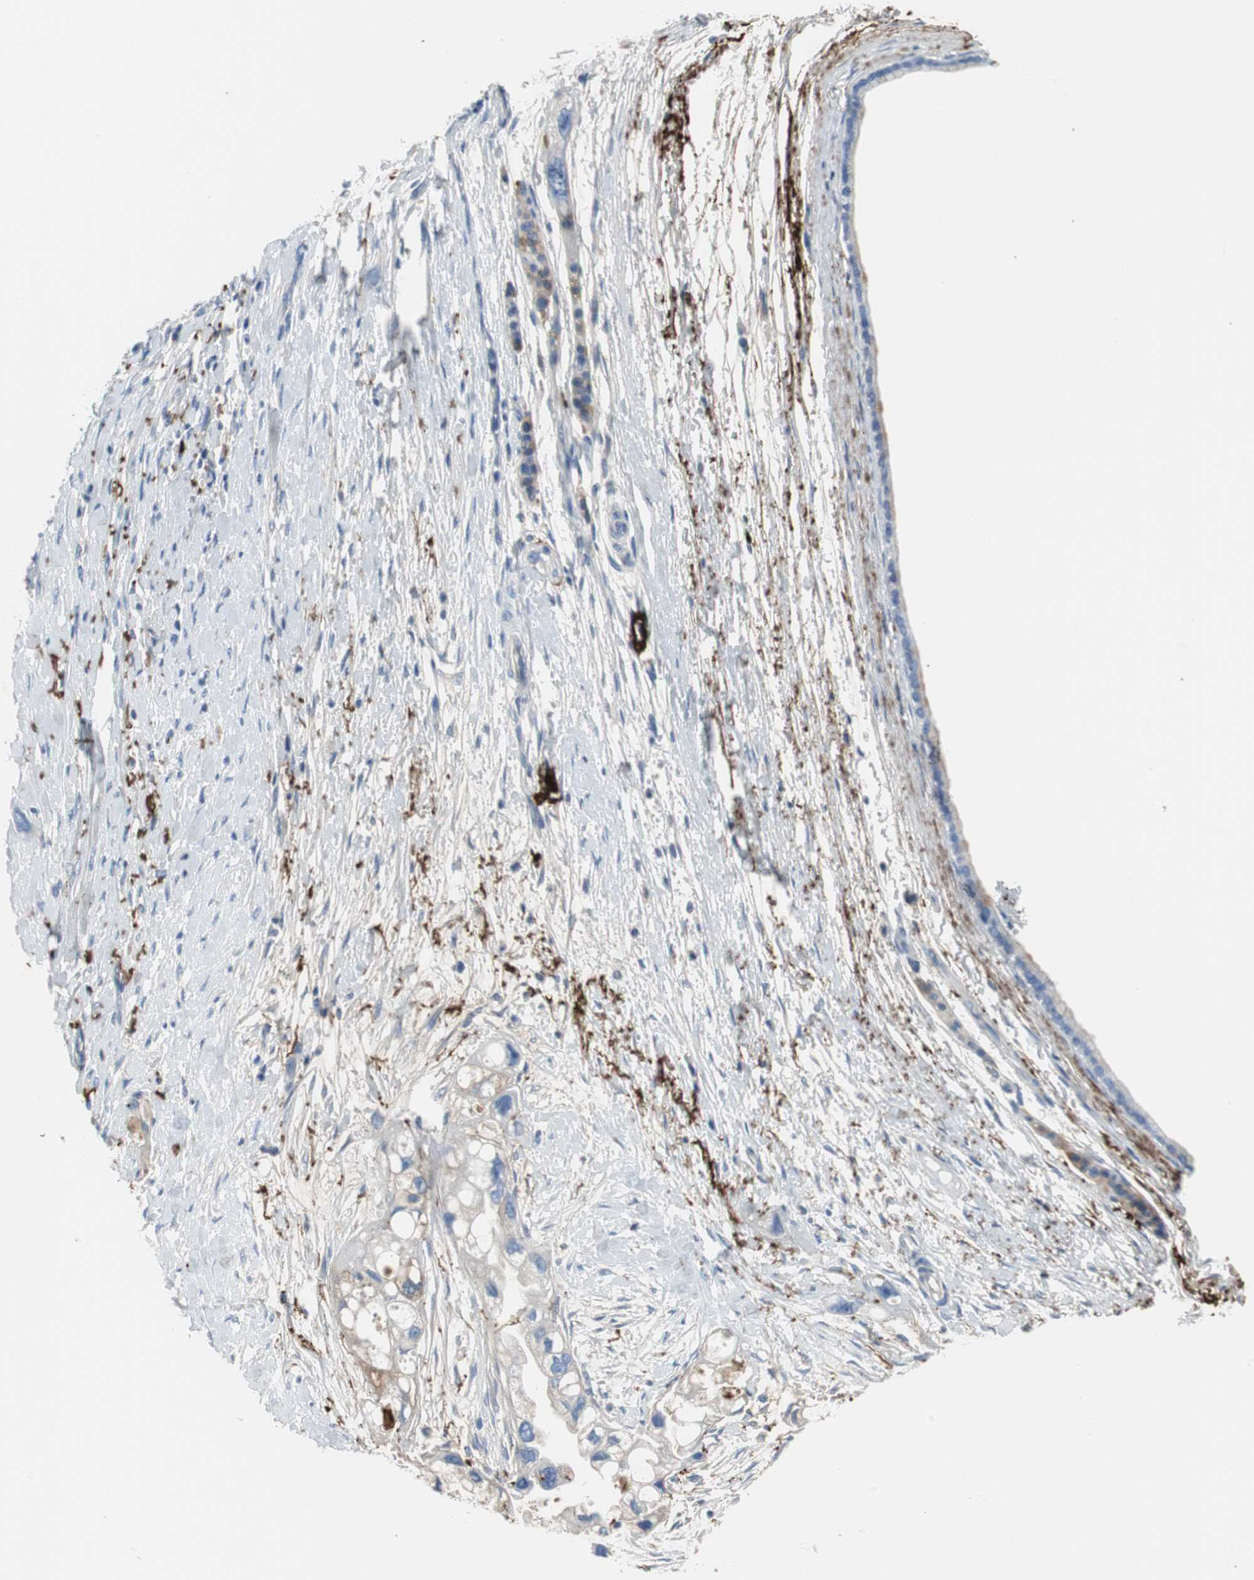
{"staining": {"intensity": "weak", "quantity": ">75%", "location": "cytoplasmic/membranous"}, "tissue": "pancreatic cancer", "cell_type": "Tumor cells", "image_type": "cancer", "snomed": [{"axis": "morphology", "description": "Adenocarcinoma, NOS"}, {"axis": "topography", "description": "Pancreas"}], "caption": "Immunohistochemical staining of human pancreatic adenocarcinoma shows low levels of weak cytoplasmic/membranous positivity in about >75% of tumor cells.", "gene": "APCS", "patient": {"sex": "female", "age": 77}}